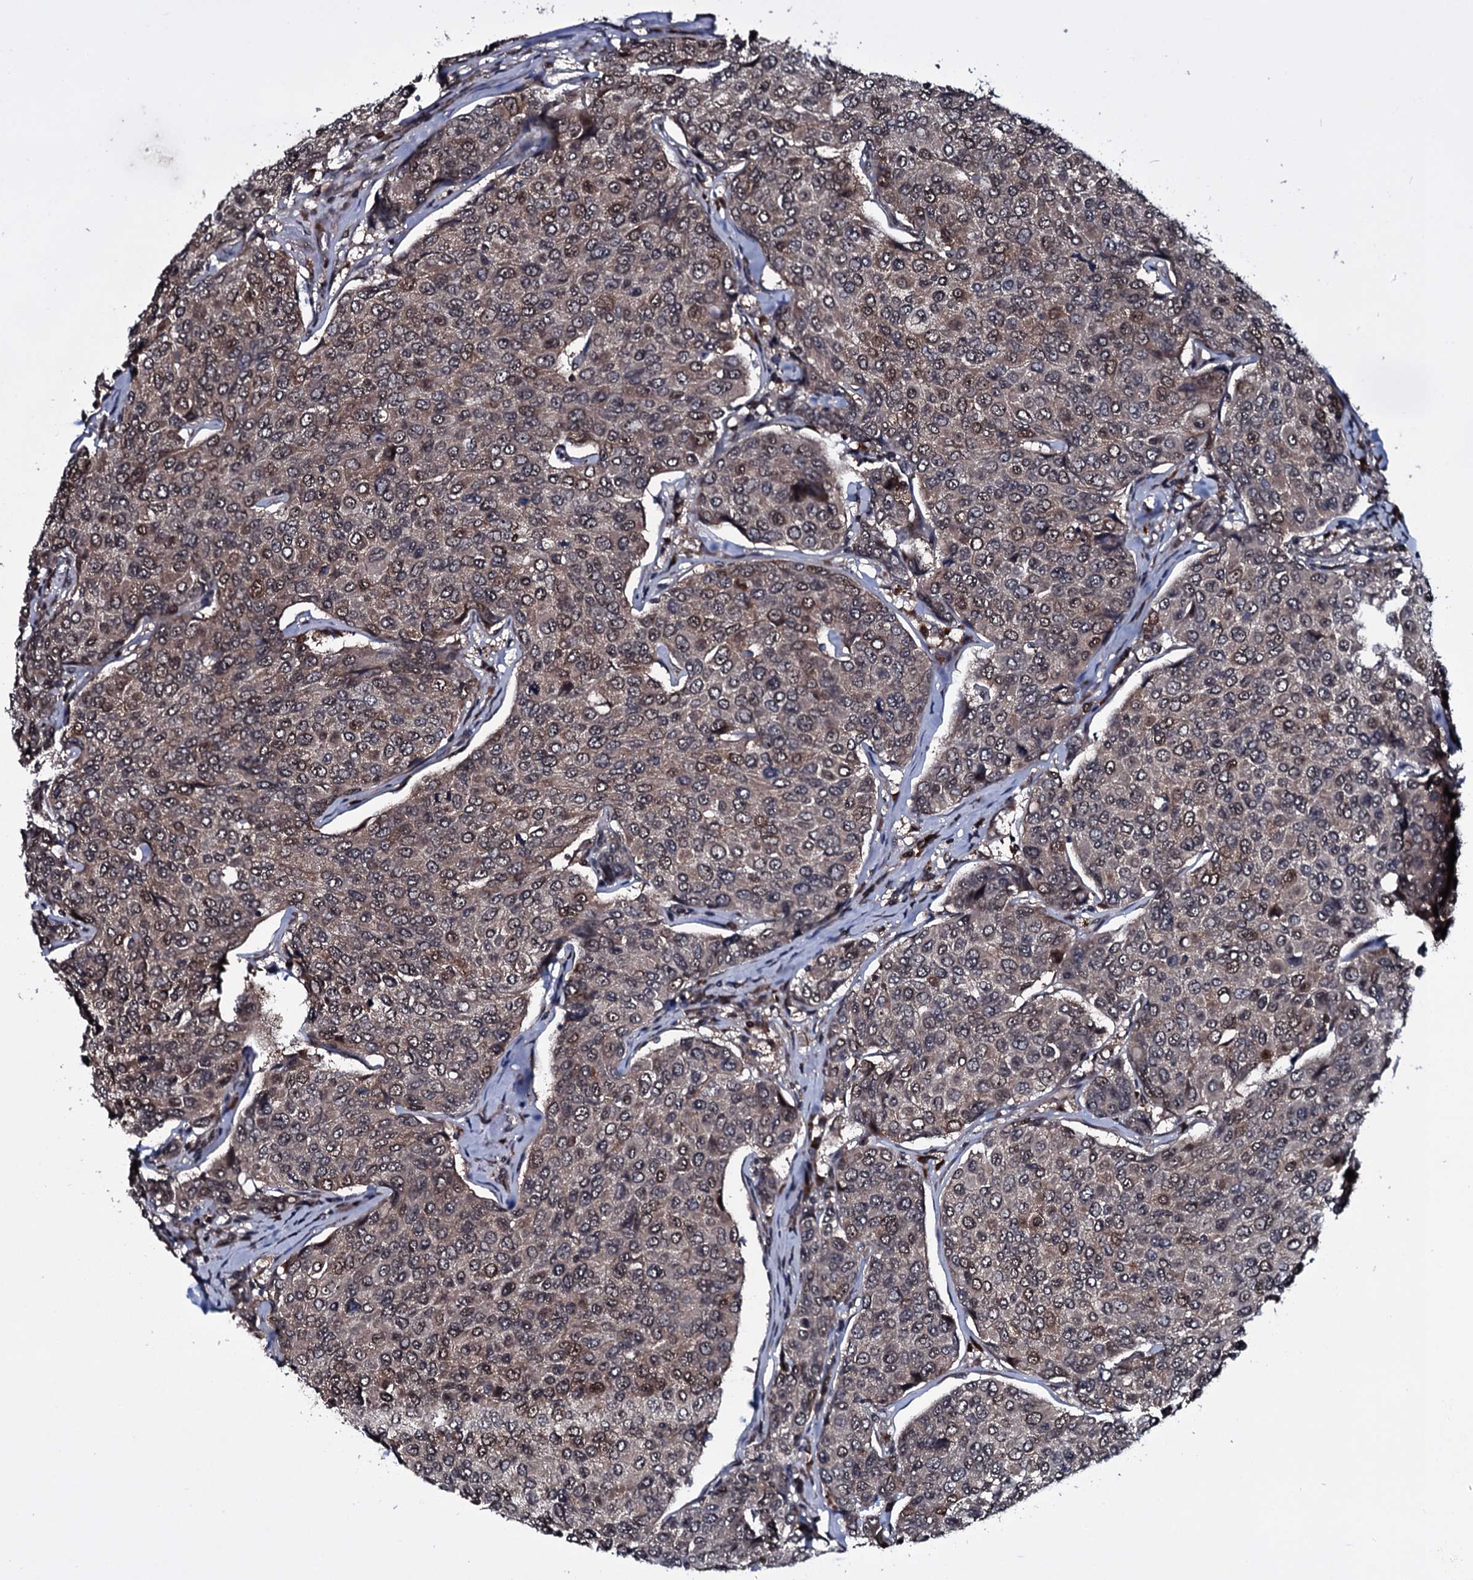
{"staining": {"intensity": "moderate", "quantity": "<25%", "location": "nuclear"}, "tissue": "breast cancer", "cell_type": "Tumor cells", "image_type": "cancer", "snomed": [{"axis": "morphology", "description": "Duct carcinoma"}, {"axis": "topography", "description": "Breast"}], "caption": "Immunohistochemistry (IHC) image of human breast cancer (invasive ductal carcinoma) stained for a protein (brown), which reveals low levels of moderate nuclear staining in approximately <25% of tumor cells.", "gene": "HDDC3", "patient": {"sex": "female", "age": 55}}